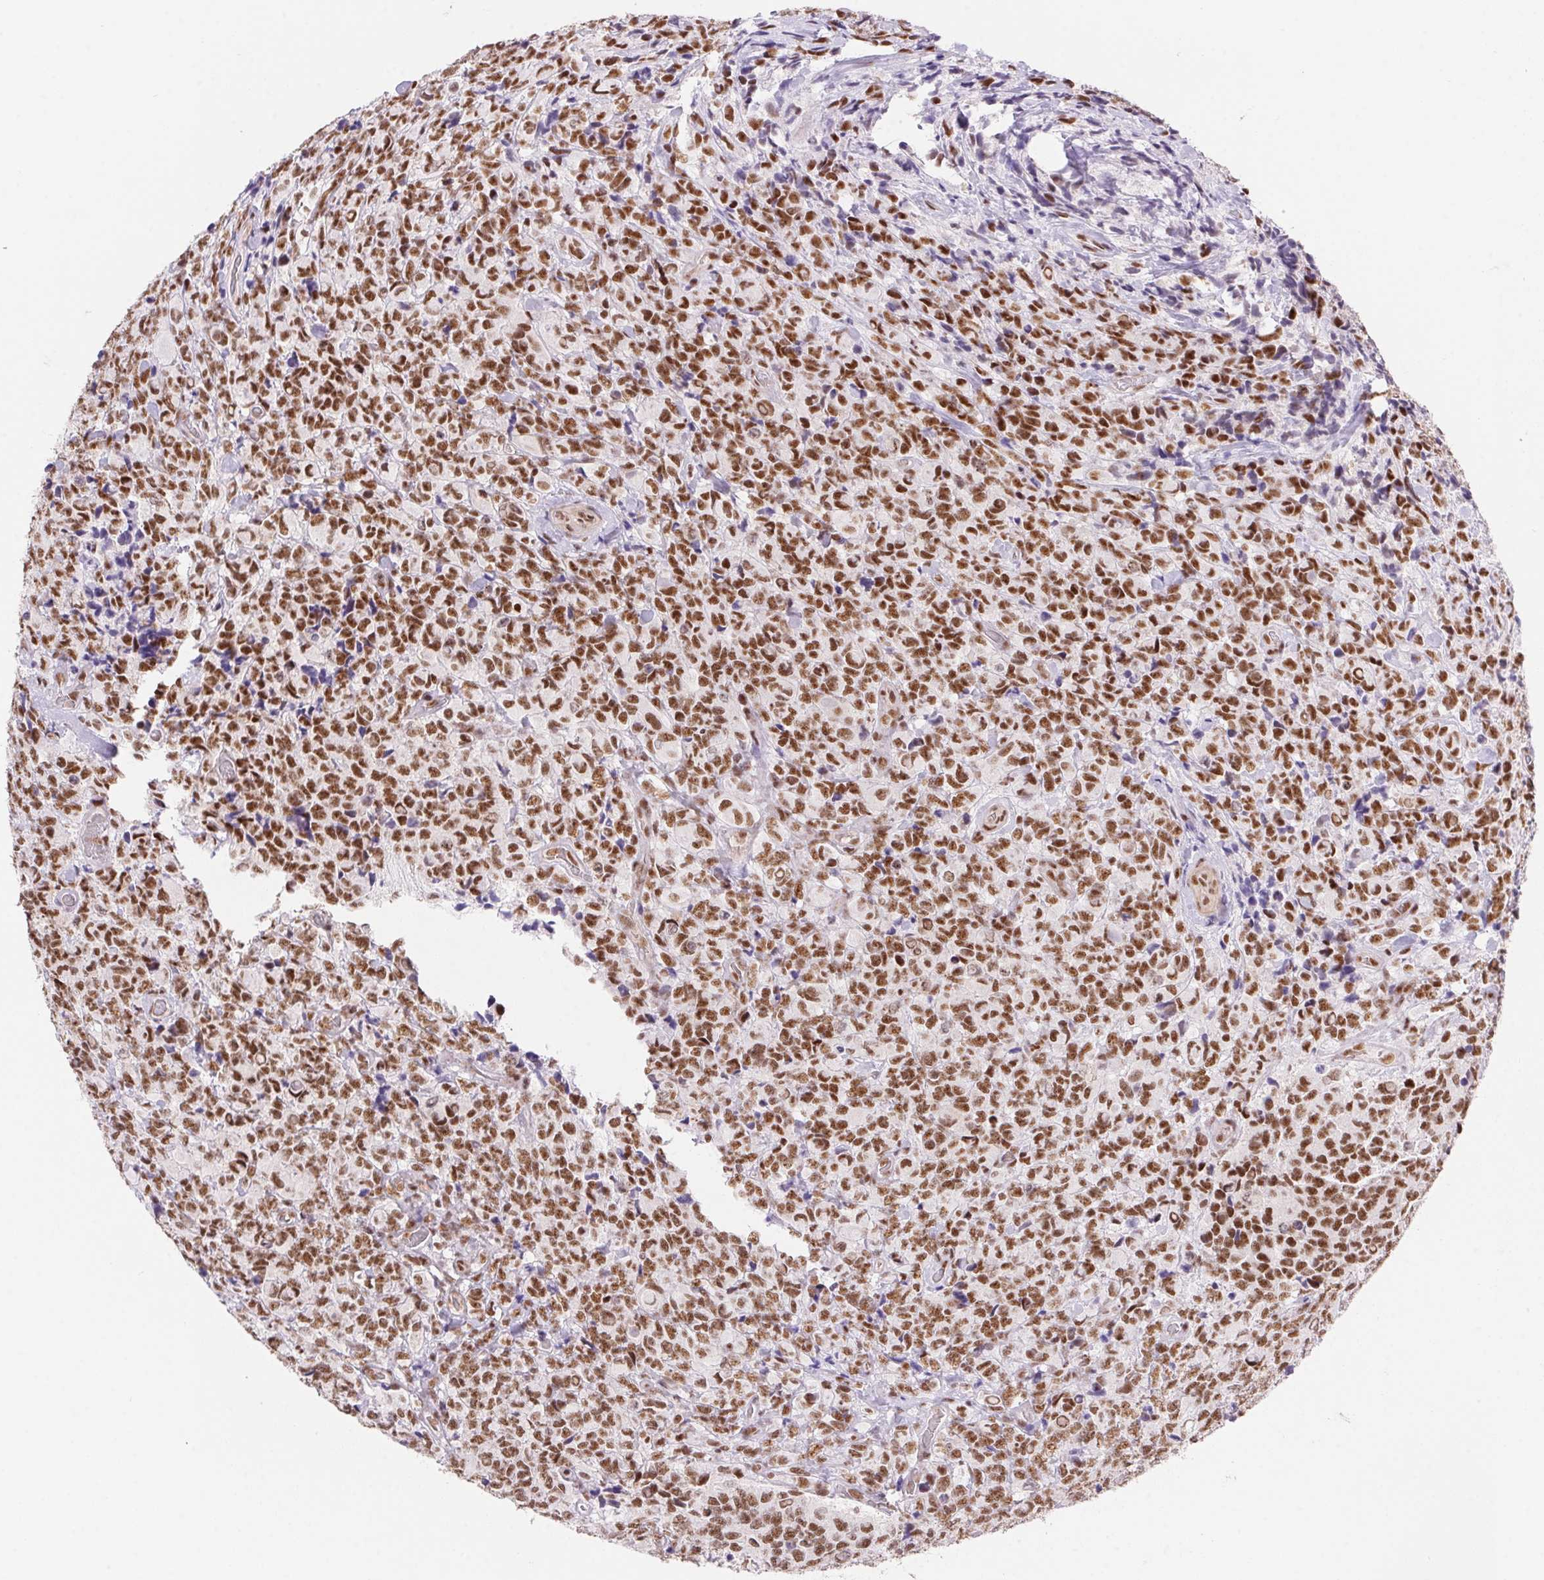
{"staining": {"intensity": "moderate", "quantity": ">75%", "location": "nuclear"}, "tissue": "glioma", "cell_type": "Tumor cells", "image_type": "cancer", "snomed": [{"axis": "morphology", "description": "Glioma, malignant, High grade"}, {"axis": "topography", "description": "Brain"}], "caption": "Immunohistochemistry staining of high-grade glioma (malignant), which shows medium levels of moderate nuclear positivity in about >75% of tumor cells indicating moderate nuclear protein expression. The staining was performed using DAB (3,3'-diaminobenzidine) (brown) for protein detection and nuclei were counterstained in hematoxylin (blue).", "gene": "DDX17", "patient": {"sex": "male", "age": 39}}